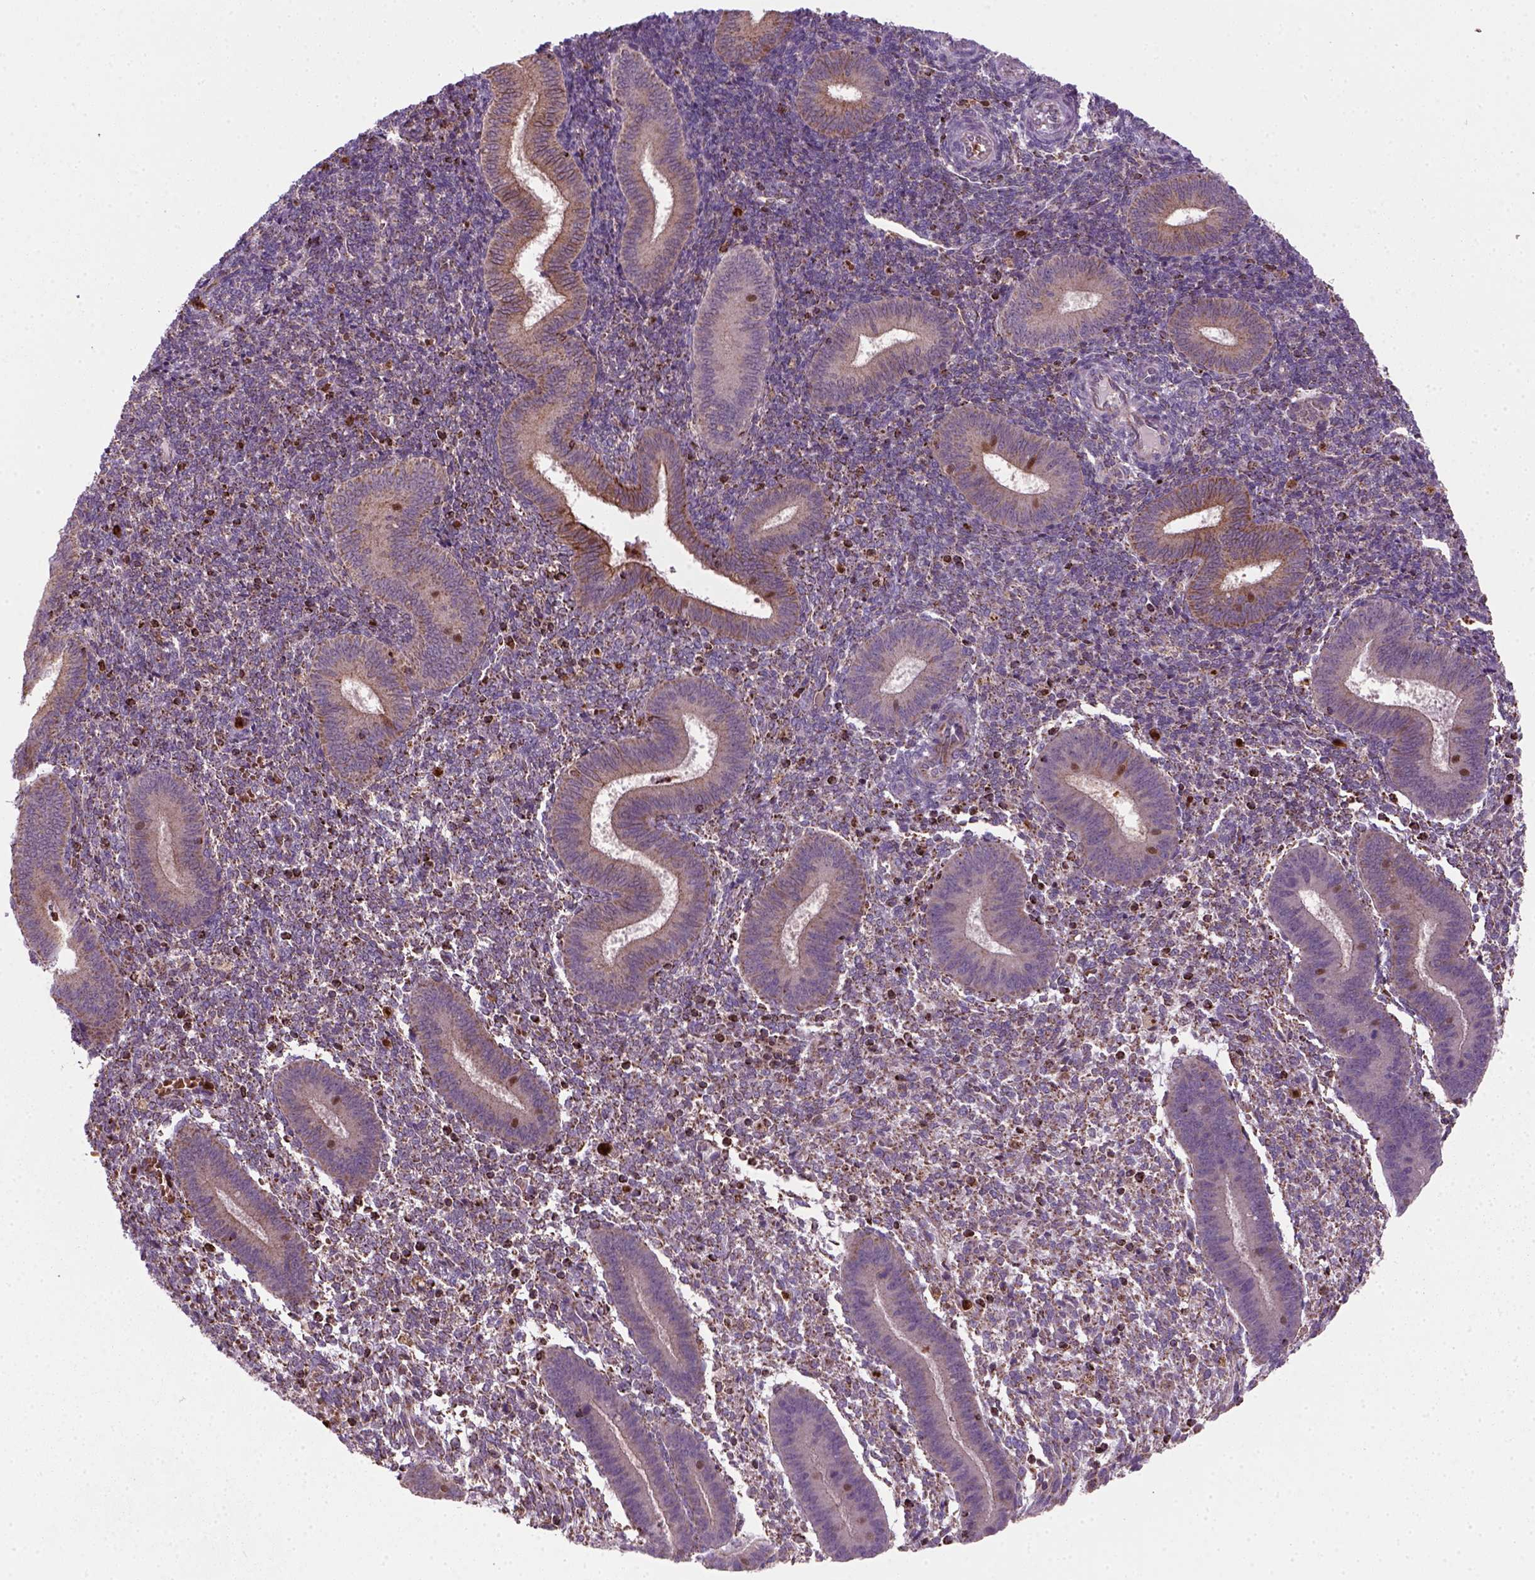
{"staining": {"intensity": "moderate", "quantity": ">75%", "location": "cytoplasmic/membranous"}, "tissue": "endometrium", "cell_type": "Cells in endometrial stroma", "image_type": "normal", "snomed": [{"axis": "morphology", "description": "Normal tissue, NOS"}, {"axis": "topography", "description": "Endometrium"}], "caption": "Immunohistochemistry (IHC) of unremarkable endometrium reveals medium levels of moderate cytoplasmic/membranous expression in about >75% of cells in endometrial stroma. (brown staining indicates protein expression, while blue staining denotes nuclei).", "gene": "NUDT16L1", "patient": {"sex": "female", "age": 25}}